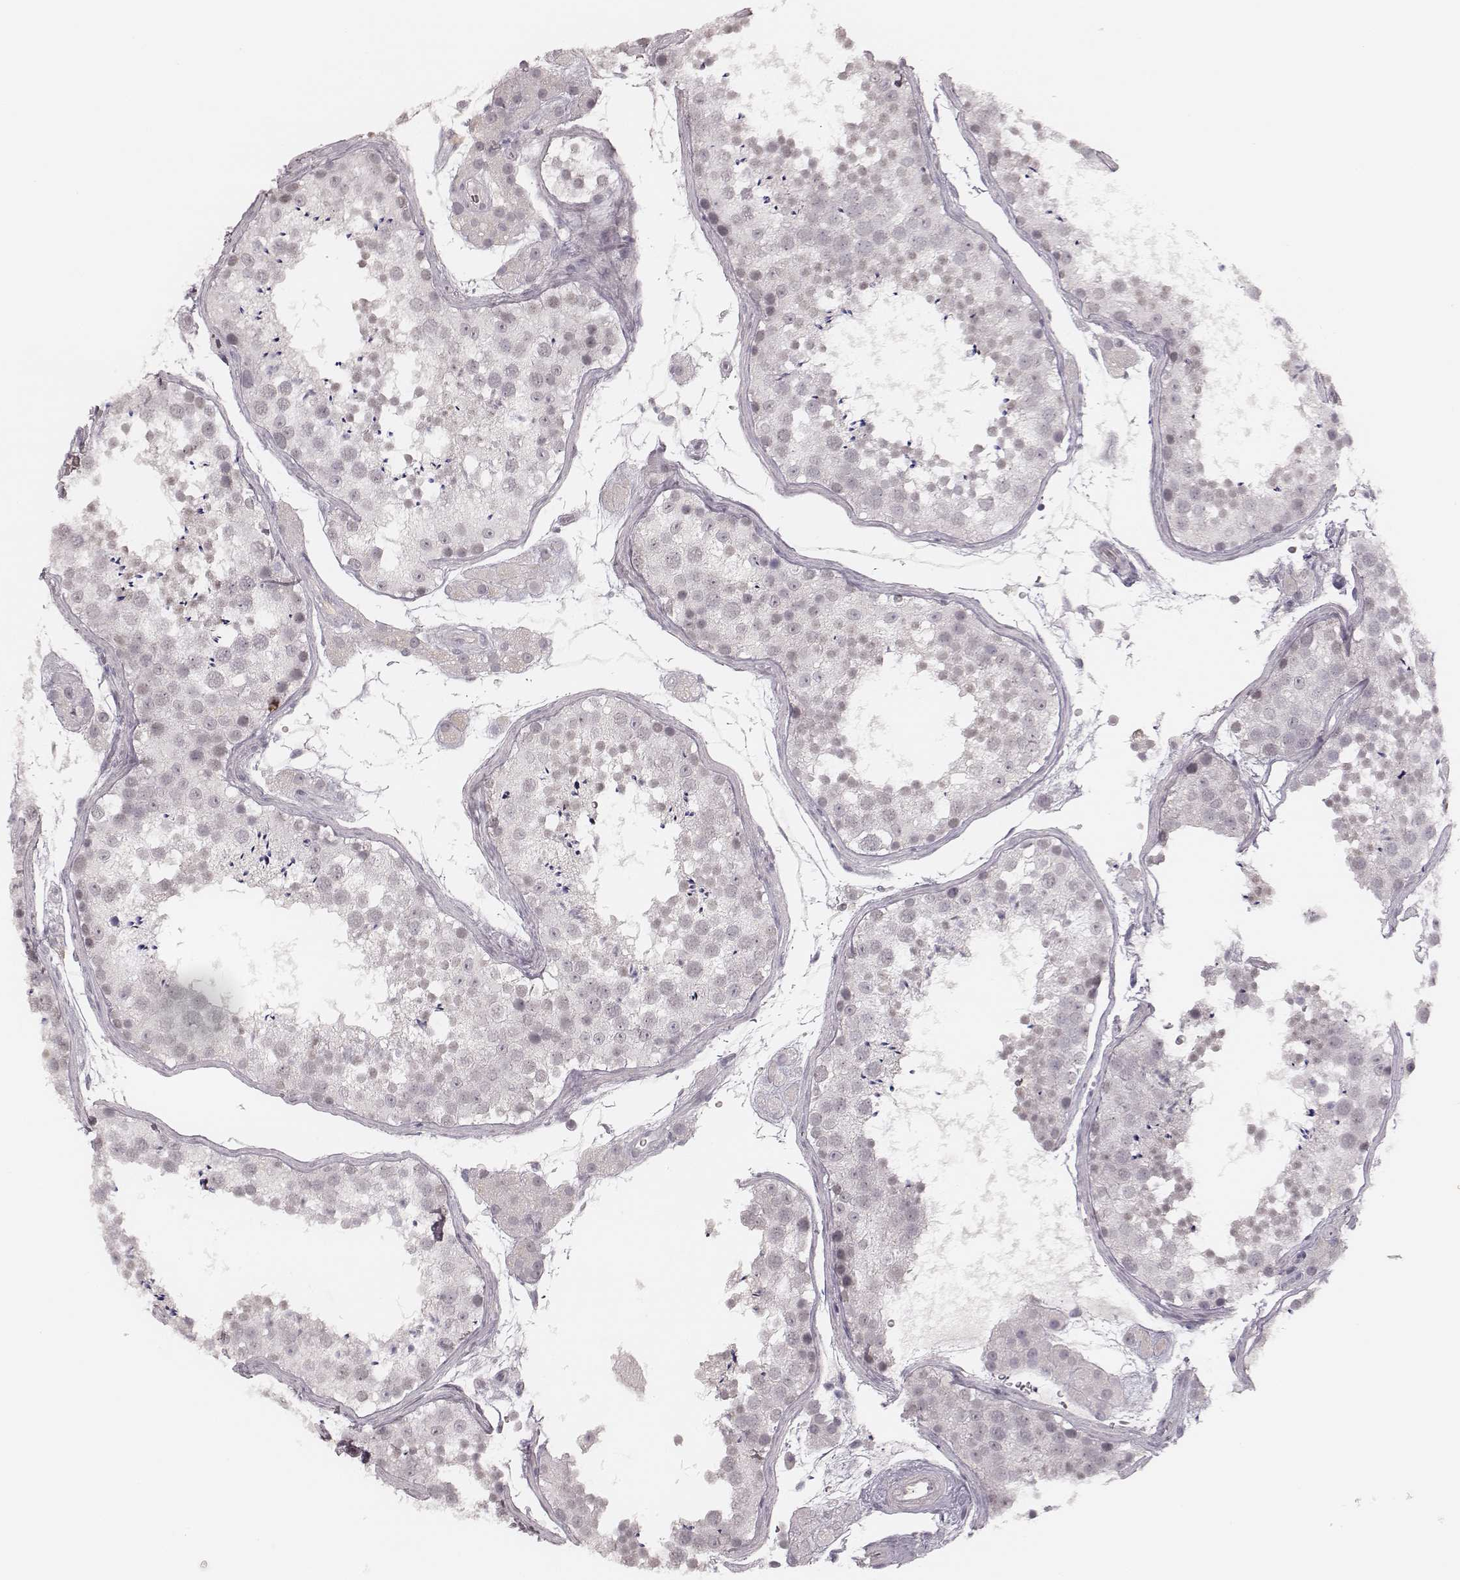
{"staining": {"intensity": "negative", "quantity": "none", "location": "none"}, "tissue": "testis", "cell_type": "Cells in seminiferous ducts", "image_type": "normal", "snomed": [{"axis": "morphology", "description": "Normal tissue, NOS"}, {"axis": "topography", "description": "Testis"}], "caption": "This micrograph is of normal testis stained with IHC to label a protein in brown with the nuclei are counter-stained blue. There is no expression in cells in seminiferous ducts. (DAB immunohistochemistry (IHC) visualized using brightfield microscopy, high magnification).", "gene": "MSX1", "patient": {"sex": "male", "age": 41}}